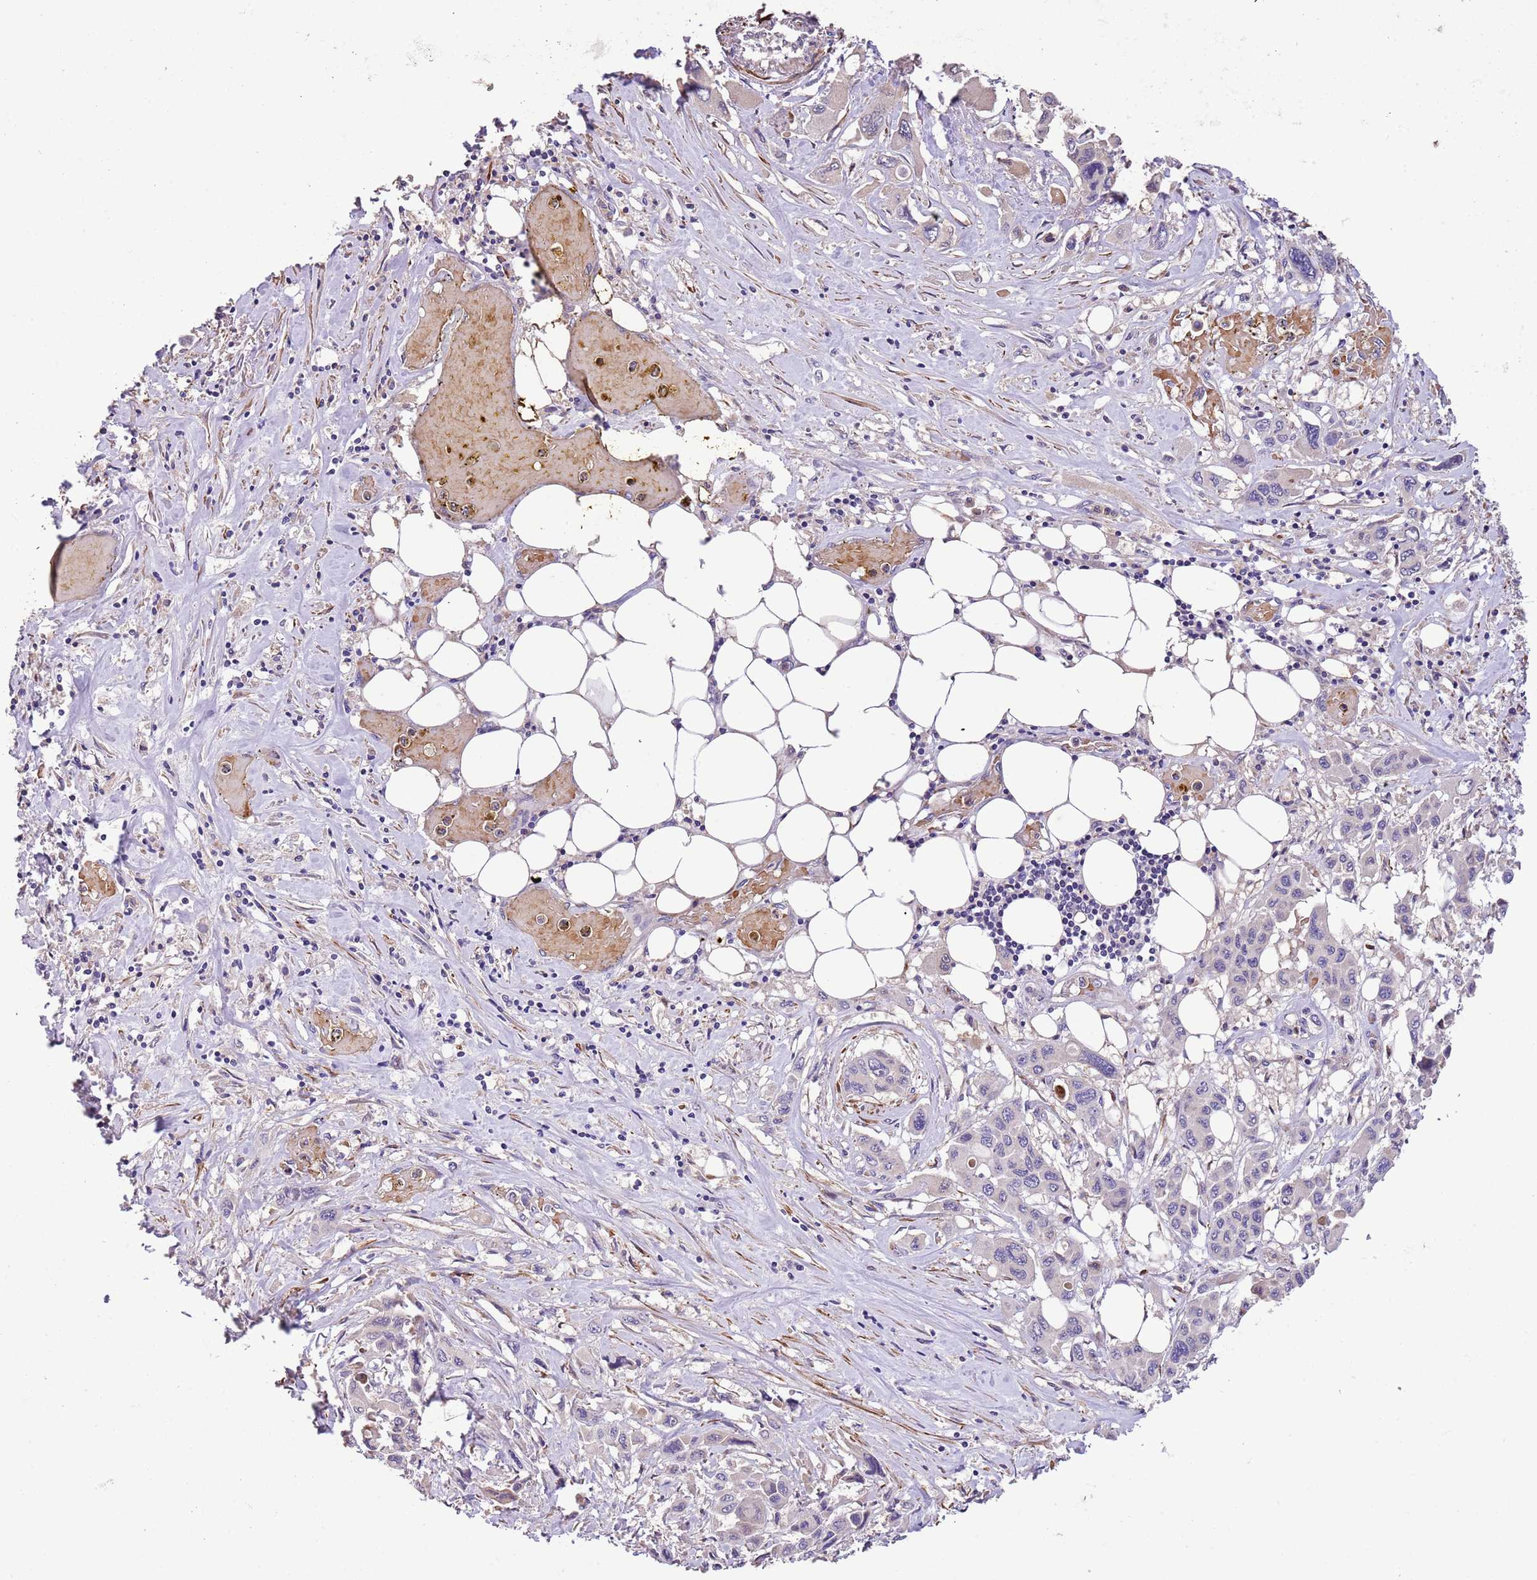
{"staining": {"intensity": "negative", "quantity": "none", "location": "none"}, "tissue": "pancreatic cancer", "cell_type": "Tumor cells", "image_type": "cancer", "snomed": [{"axis": "morphology", "description": "Adenocarcinoma, NOS"}, {"axis": "topography", "description": "Pancreas"}], "caption": "Immunohistochemistry of human pancreatic cancer (adenocarcinoma) exhibits no staining in tumor cells.", "gene": "PIGA", "patient": {"sex": "male", "age": 92}}